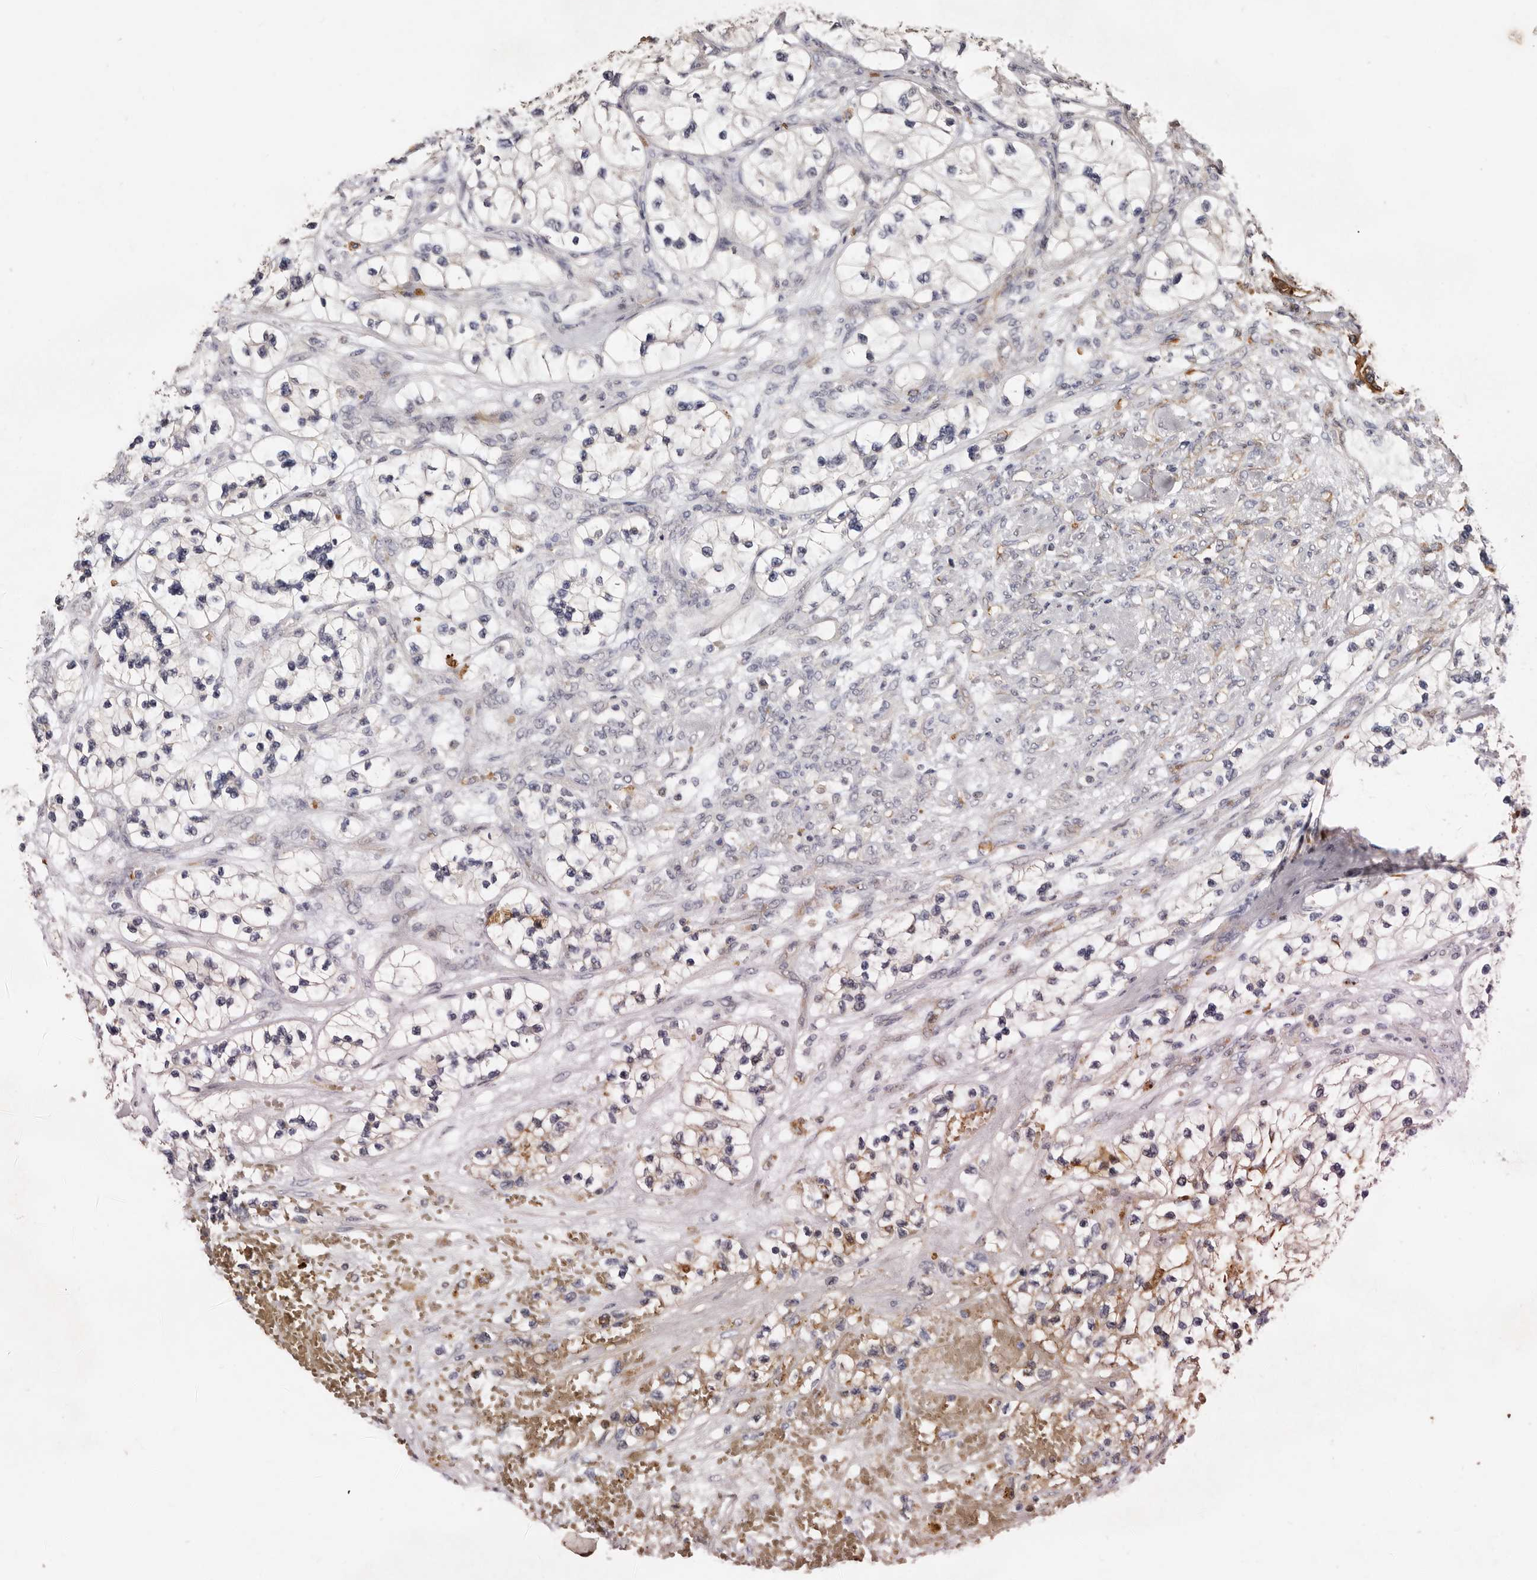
{"staining": {"intensity": "negative", "quantity": "none", "location": "none"}, "tissue": "renal cancer", "cell_type": "Tumor cells", "image_type": "cancer", "snomed": [{"axis": "morphology", "description": "Adenocarcinoma, NOS"}, {"axis": "topography", "description": "Kidney"}], "caption": "A high-resolution photomicrograph shows immunohistochemistry (IHC) staining of renal cancer, which displays no significant staining in tumor cells. Nuclei are stained in blue.", "gene": "GRAMD2A", "patient": {"sex": "female", "age": 57}}